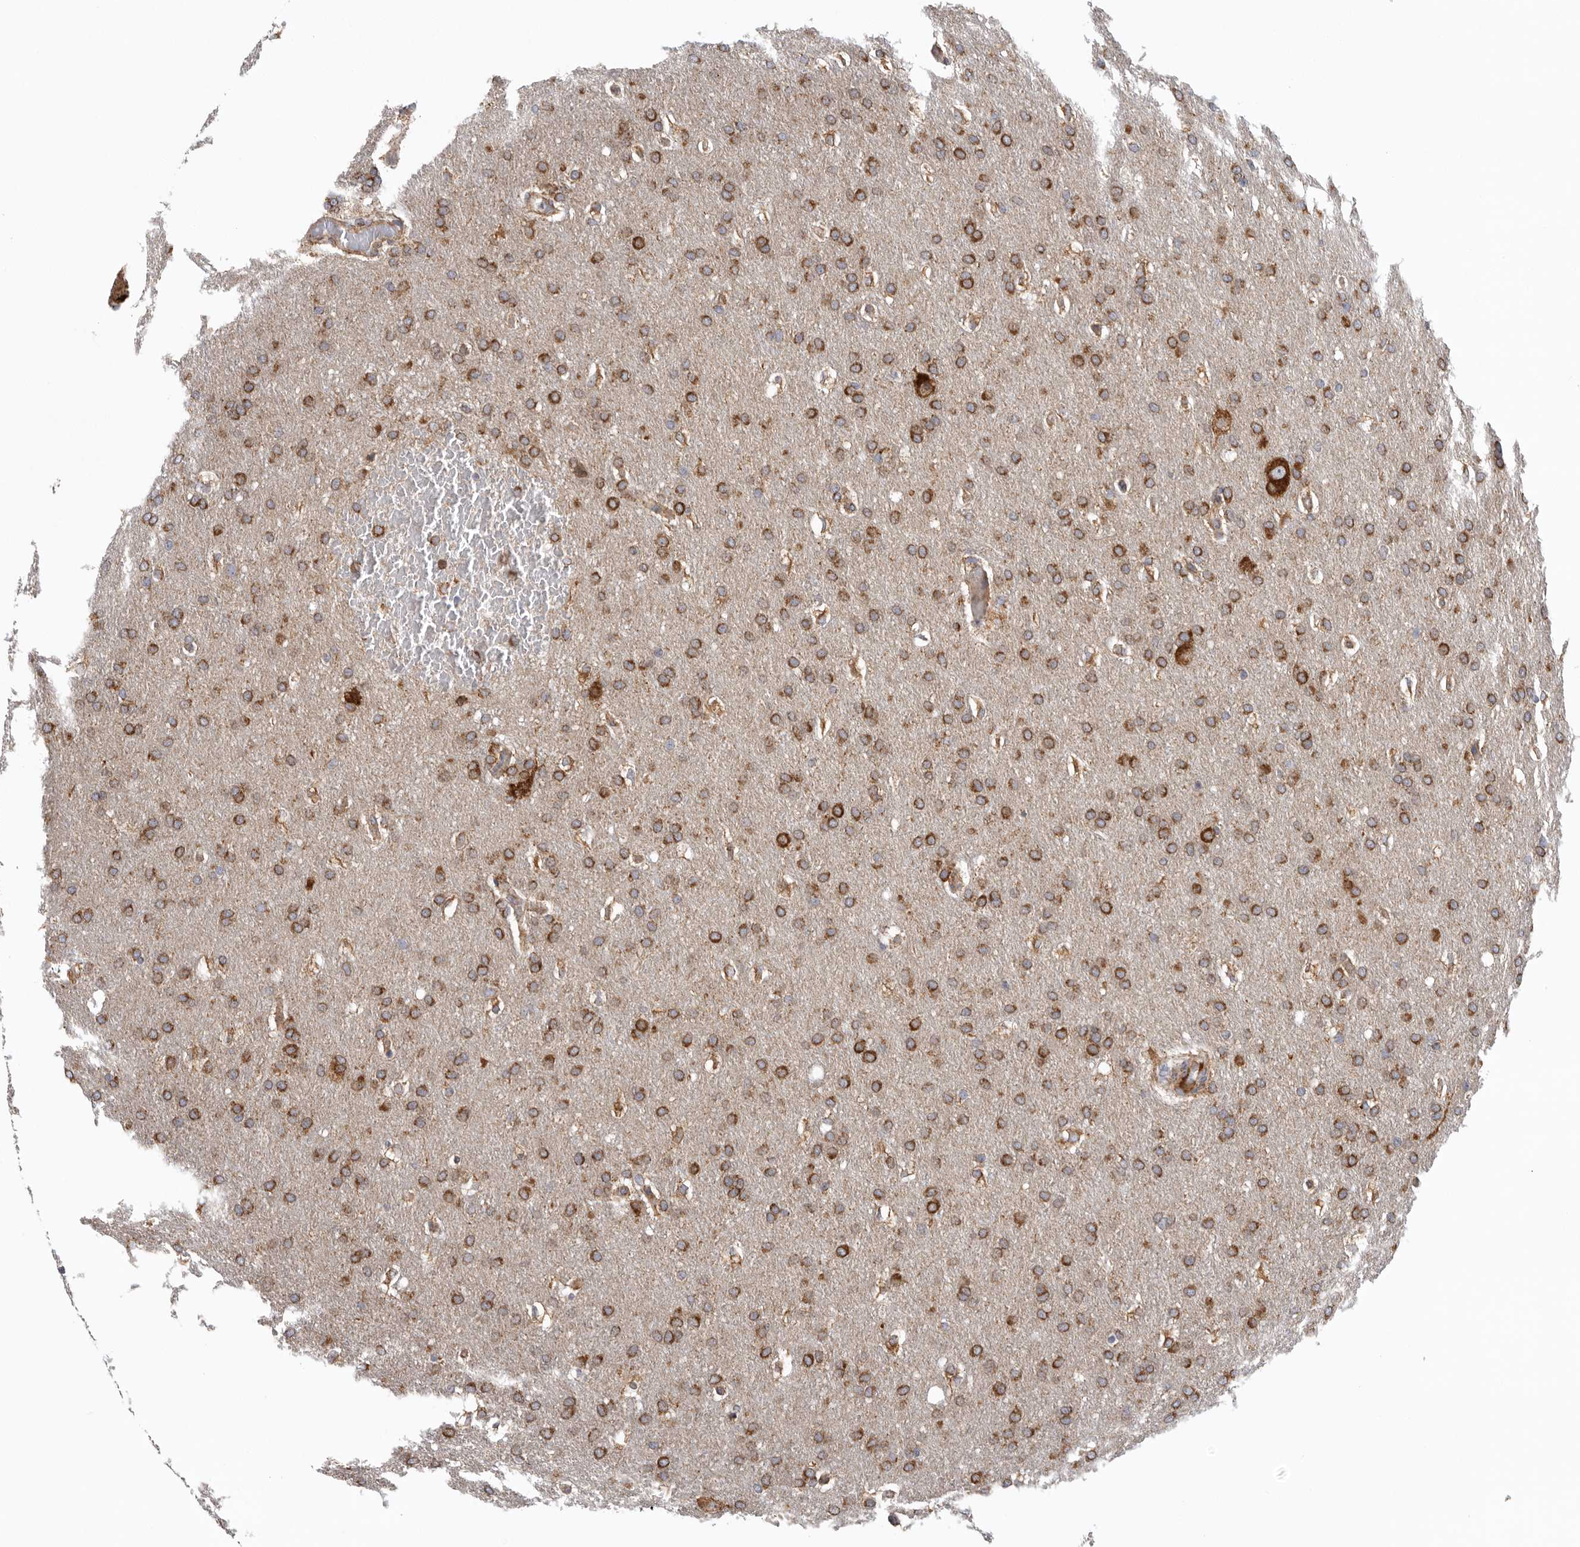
{"staining": {"intensity": "strong", "quantity": ">75%", "location": "cytoplasmic/membranous"}, "tissue": "glioma", "cell_type": "Tumor cells", "image_type": "cancer", "snomed": [{"axis": "morphology", "description": "Glioma, malignant, Low grade"}, {"axis": "topography", "description": "Brain"}], "caption": "Approximately >75% of tumor cells in human low-grade glioma (malignant) display strong cytoplasmic/membranous protein positivity as visualized by brown immunohistochemical staining.", "gene": "FKBP8", "patient": {"sex": "female", "age": 37}}